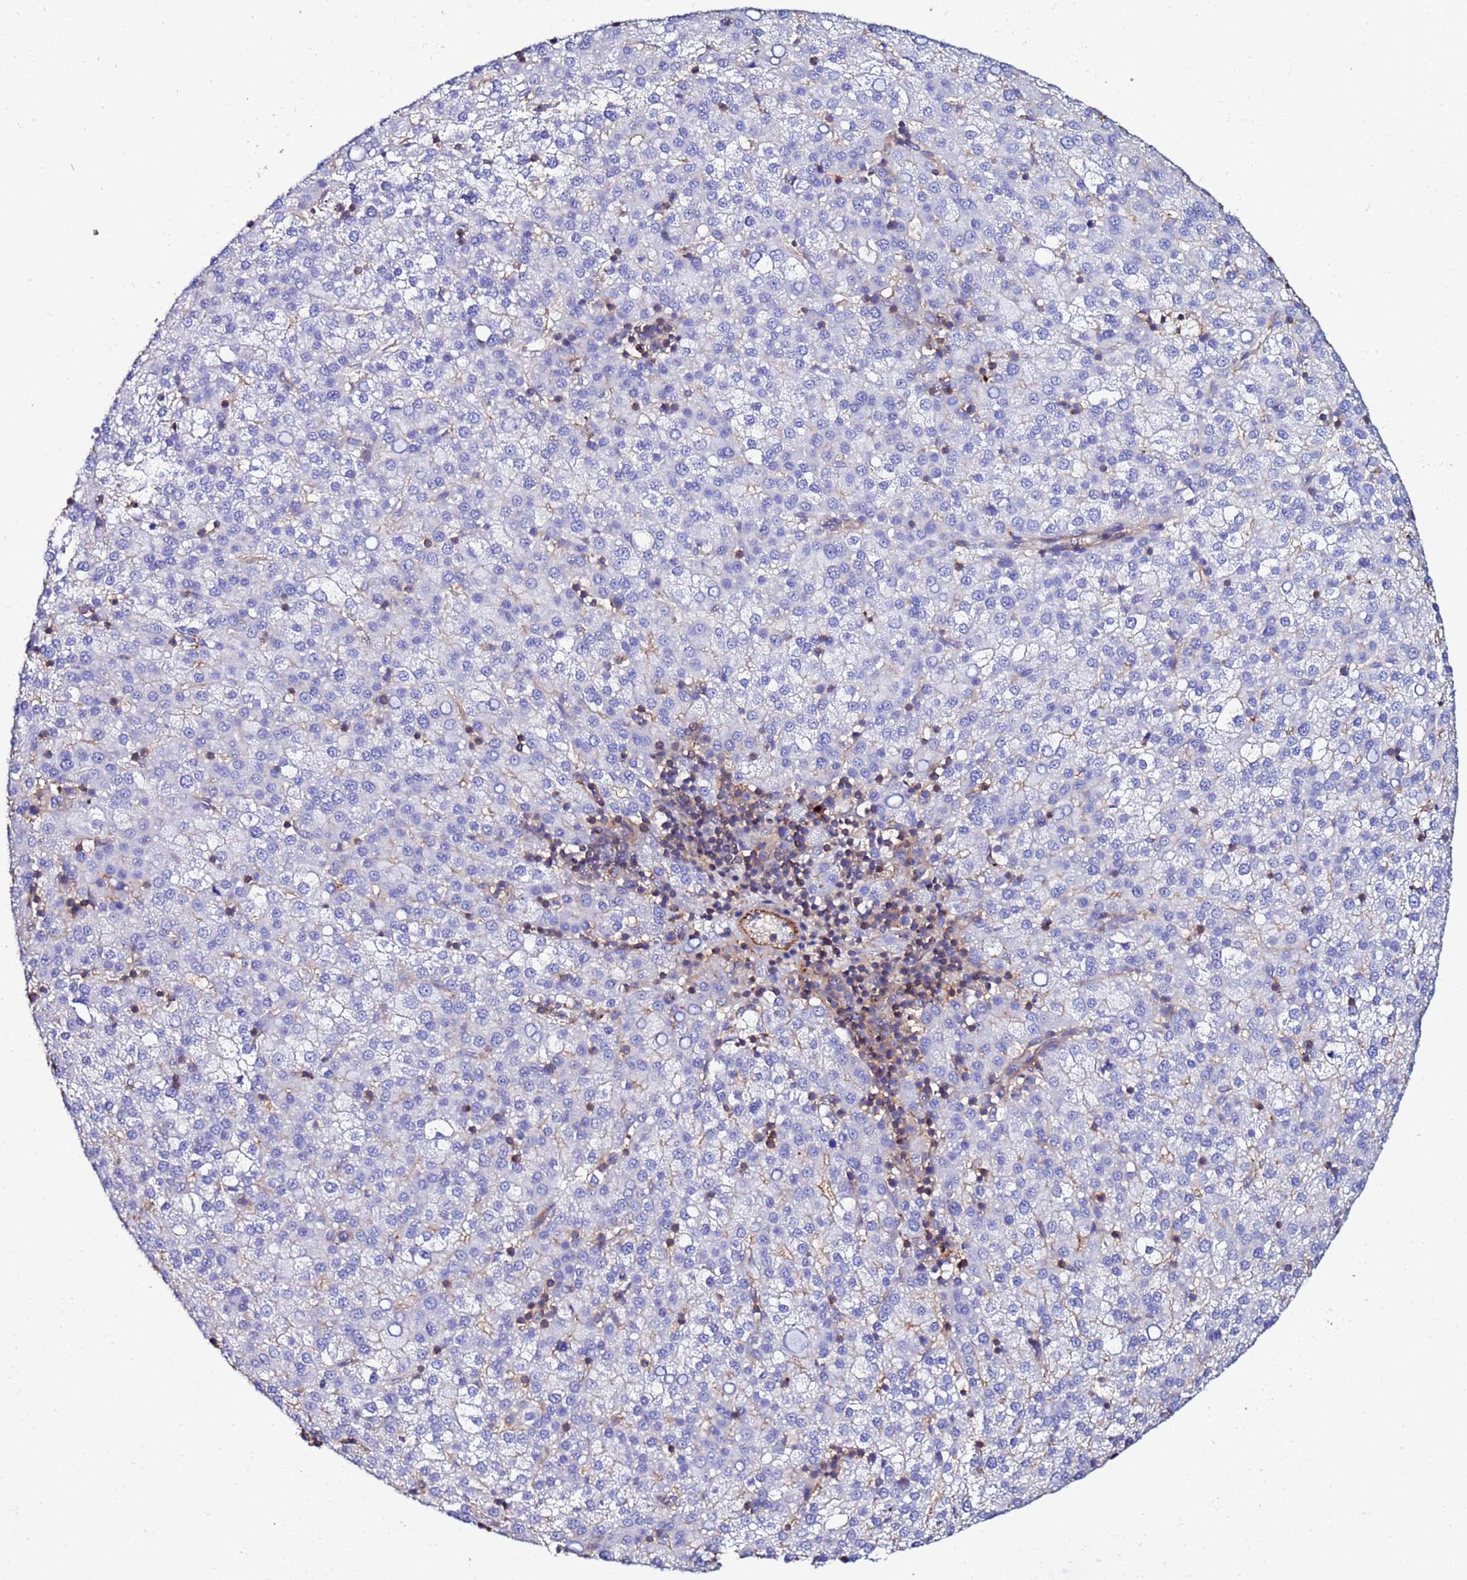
{"staining": {"intensity": "negative", "quantity": "none", "location": "none"}, "tissue": "liver cancer", "cell_type": "Tumor cells", "image_type": "cancer", "snomed": [{"axis": "morphology", "description": "Carcinoma, Hepatocellular, NOS"}, {"axis": "topography", "description": "Liver"}], "caption": "Tumor cells show no significant expression in liver cancer. Brightfield microscopy of IHC stained with DAB (3,3'-diaminobenzidine) (brown) and hematoxylin (blue), captured at high magnification.", "gene": "POTEE", "patient": {"sex": "female", "age": 58}}